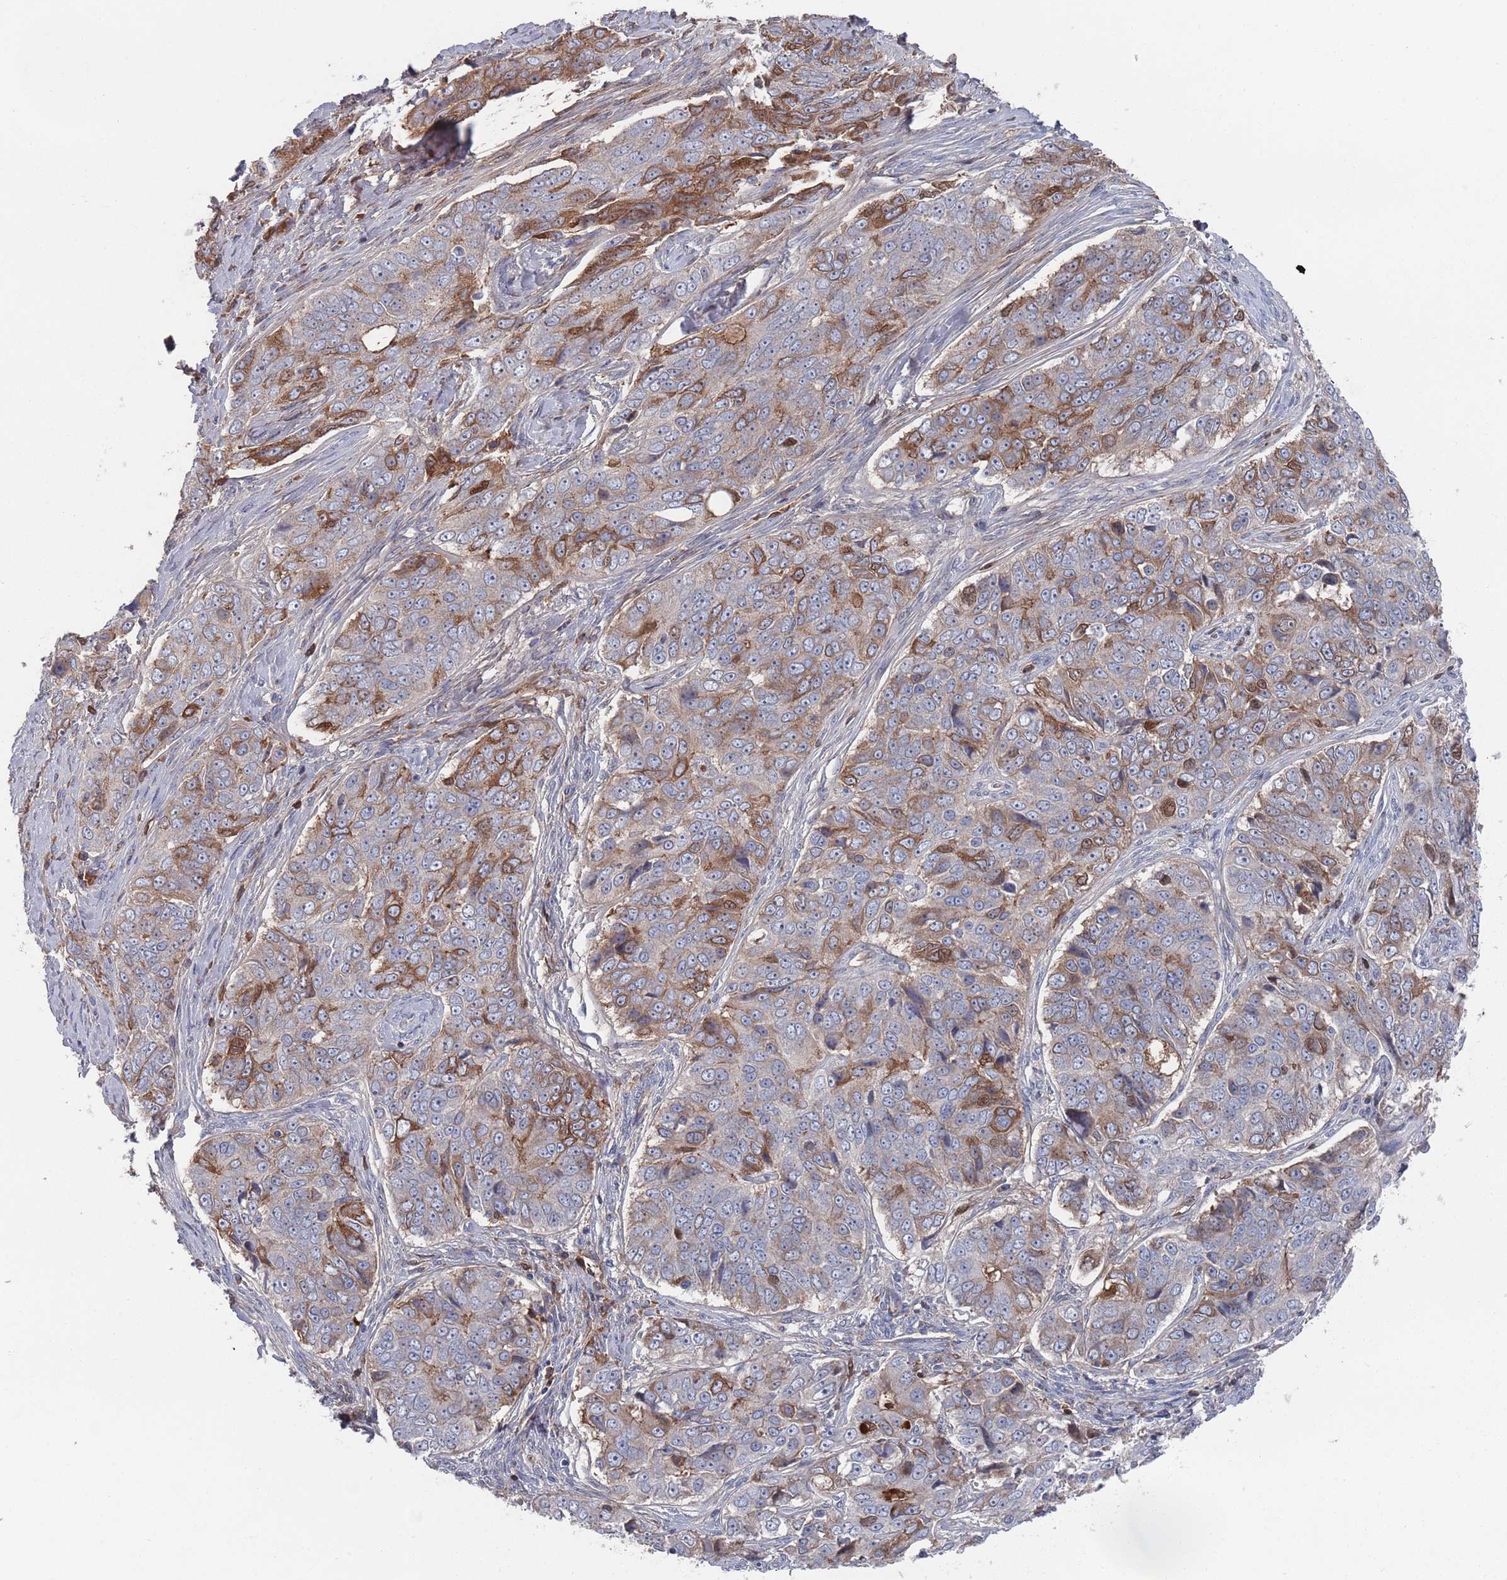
{"staining": {"intensity": "moderate", "quantity": "<25%", "location": "cytoplasmic/membranous"}, "tissue": "ovarian cancer", "cell_type": "Tumor cells", "image_type": "cancer", "snomed": [{"axis": "morphology", "description": "Carcinoma, endometroid"}, {"axis": "topography", "description": "Ovary"}], "caption": "Human ovarian cancer (endometroid carcinoma) stained with a protein marker displays moderate staining in tumor cells.", "gene": "PLEKHA4", "patient": {"sex": "female", "age": 51}}